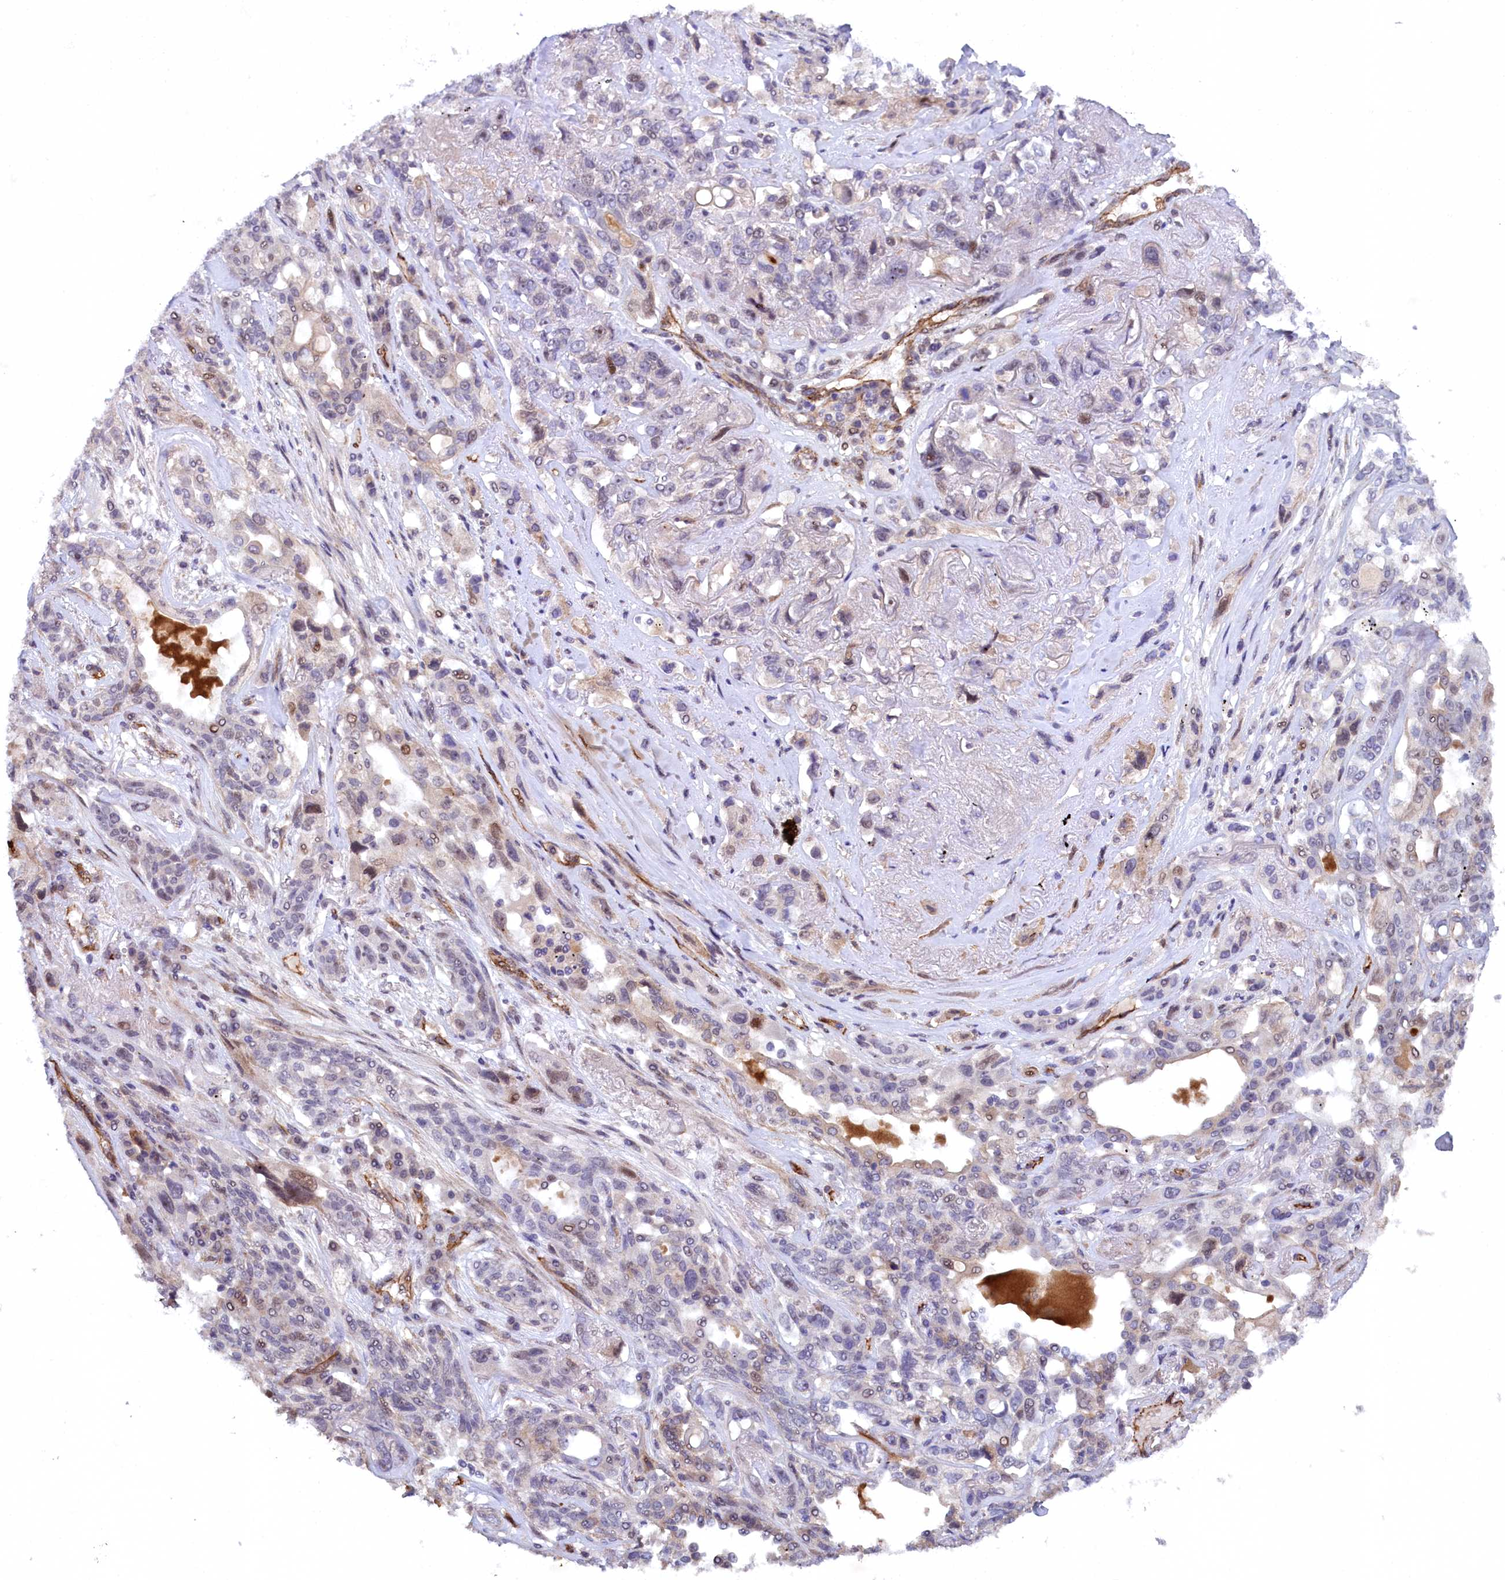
{"staining": {"intensity": "negative", "quantity": "none", "location": "none"}, "tissue": "lung cancer", "cell_type": "Tumor cells", "image_type": "cancer", "snomed": [{"axis": "morphology", "description": "Squamous cell carcinoma, NOS"}, {"axis": "topography", "description": "Lung"}], "caption": "Protein analysis of lung squamous cell carcinoma demonstrates no significant expression in tumor cells.", "gene": "ARL14EP", "patient": {"sex": "female", "age": 70}}